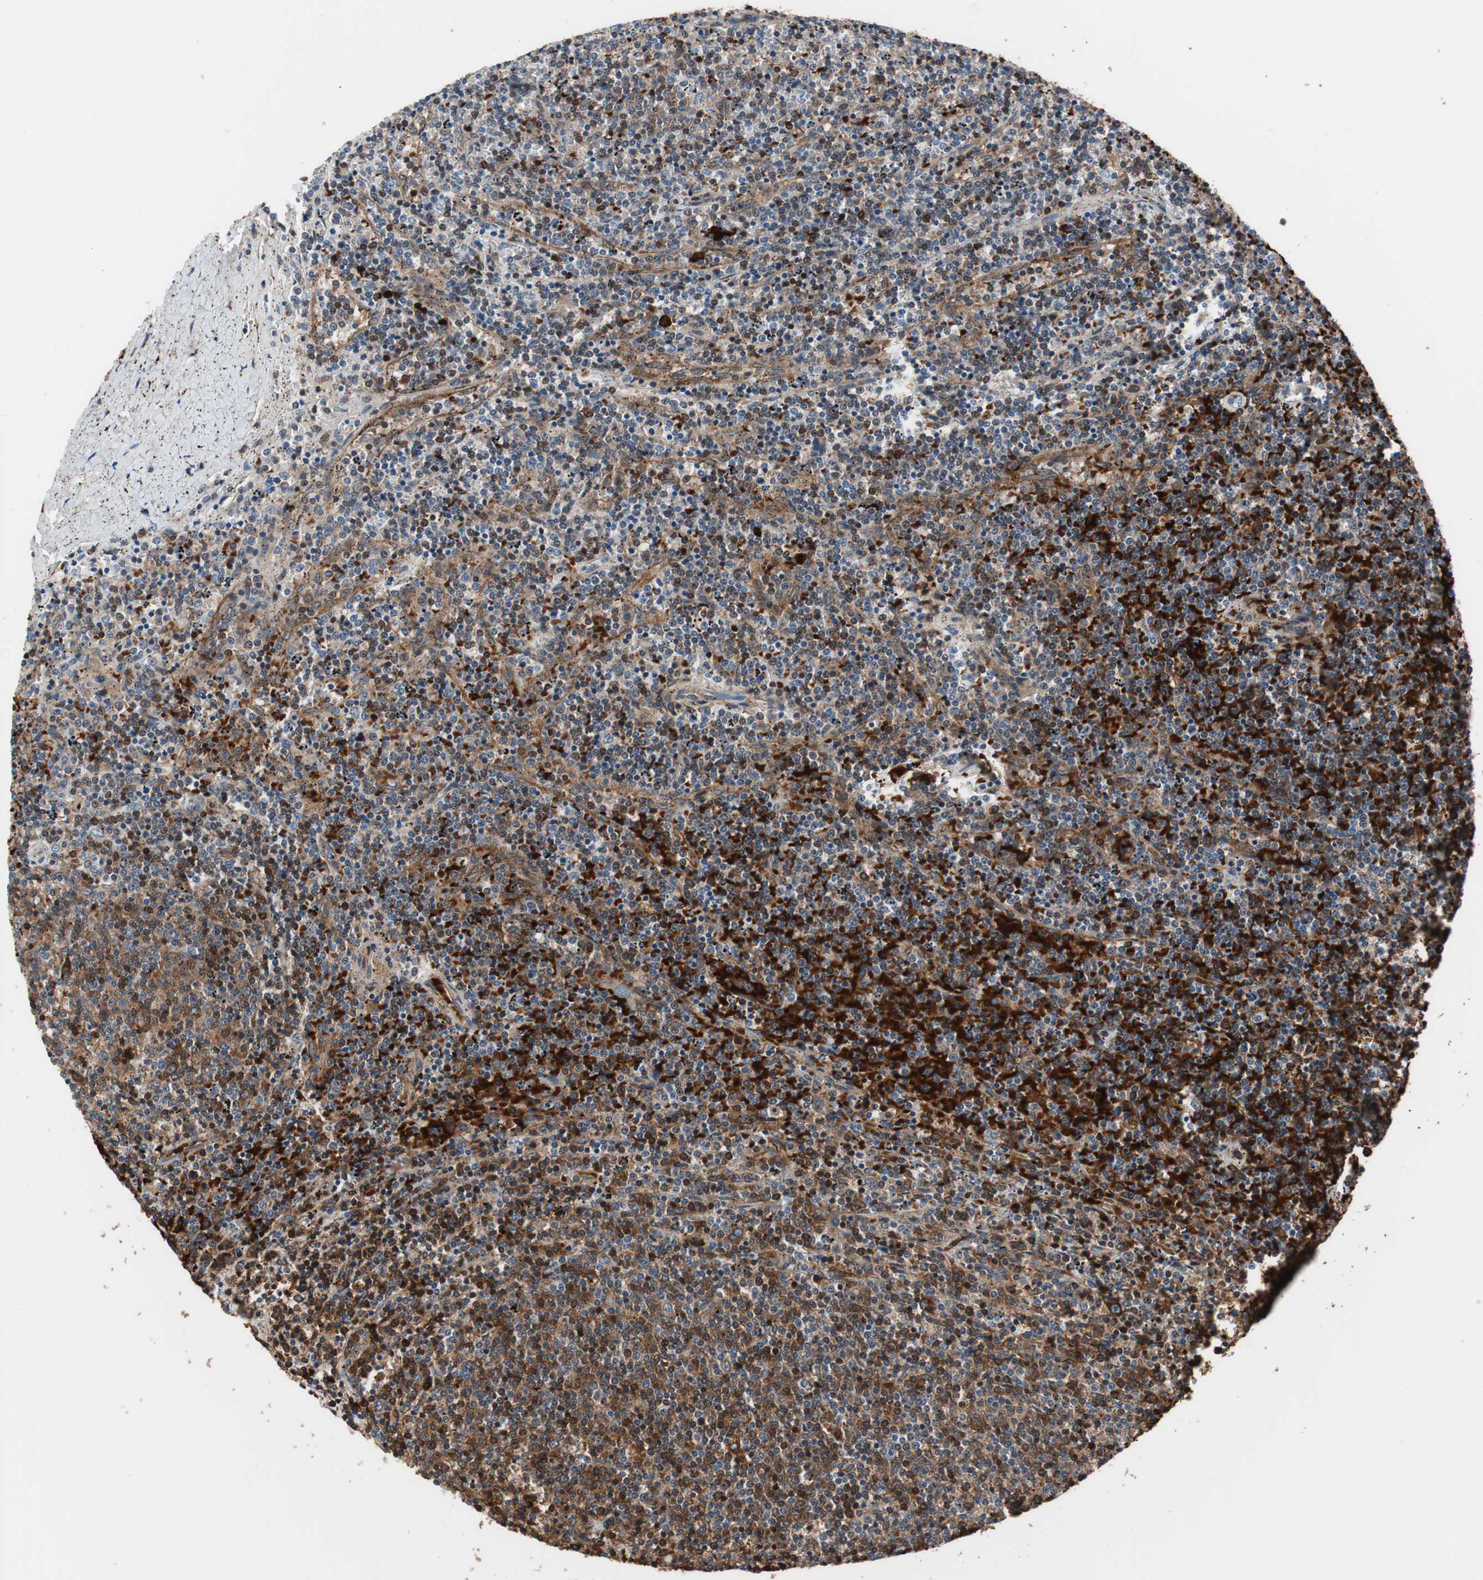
{"staining": {"intensity": "strong", "quantity": "<25%", "location": "cytoplasmic/membranous,nuclear"}, "tissue": "lymphoma", "cell_type": "Tumor cells", "image_type": "cancer", "snomed": [{"axis": "morphology", "description": "Malignant lymphoma, non-Hodgkin's type, Low grade"}, {"axis": "topography", "description": "Spleen"}], "caption": "Human lymphoma stained with a brown dye demonstrates strong cytoplasmic/membranous and nuclear positive staining in about <25% of tumor cells.", "gene": "PRDX2", "patient": {"sex": "female", "age": 50}}